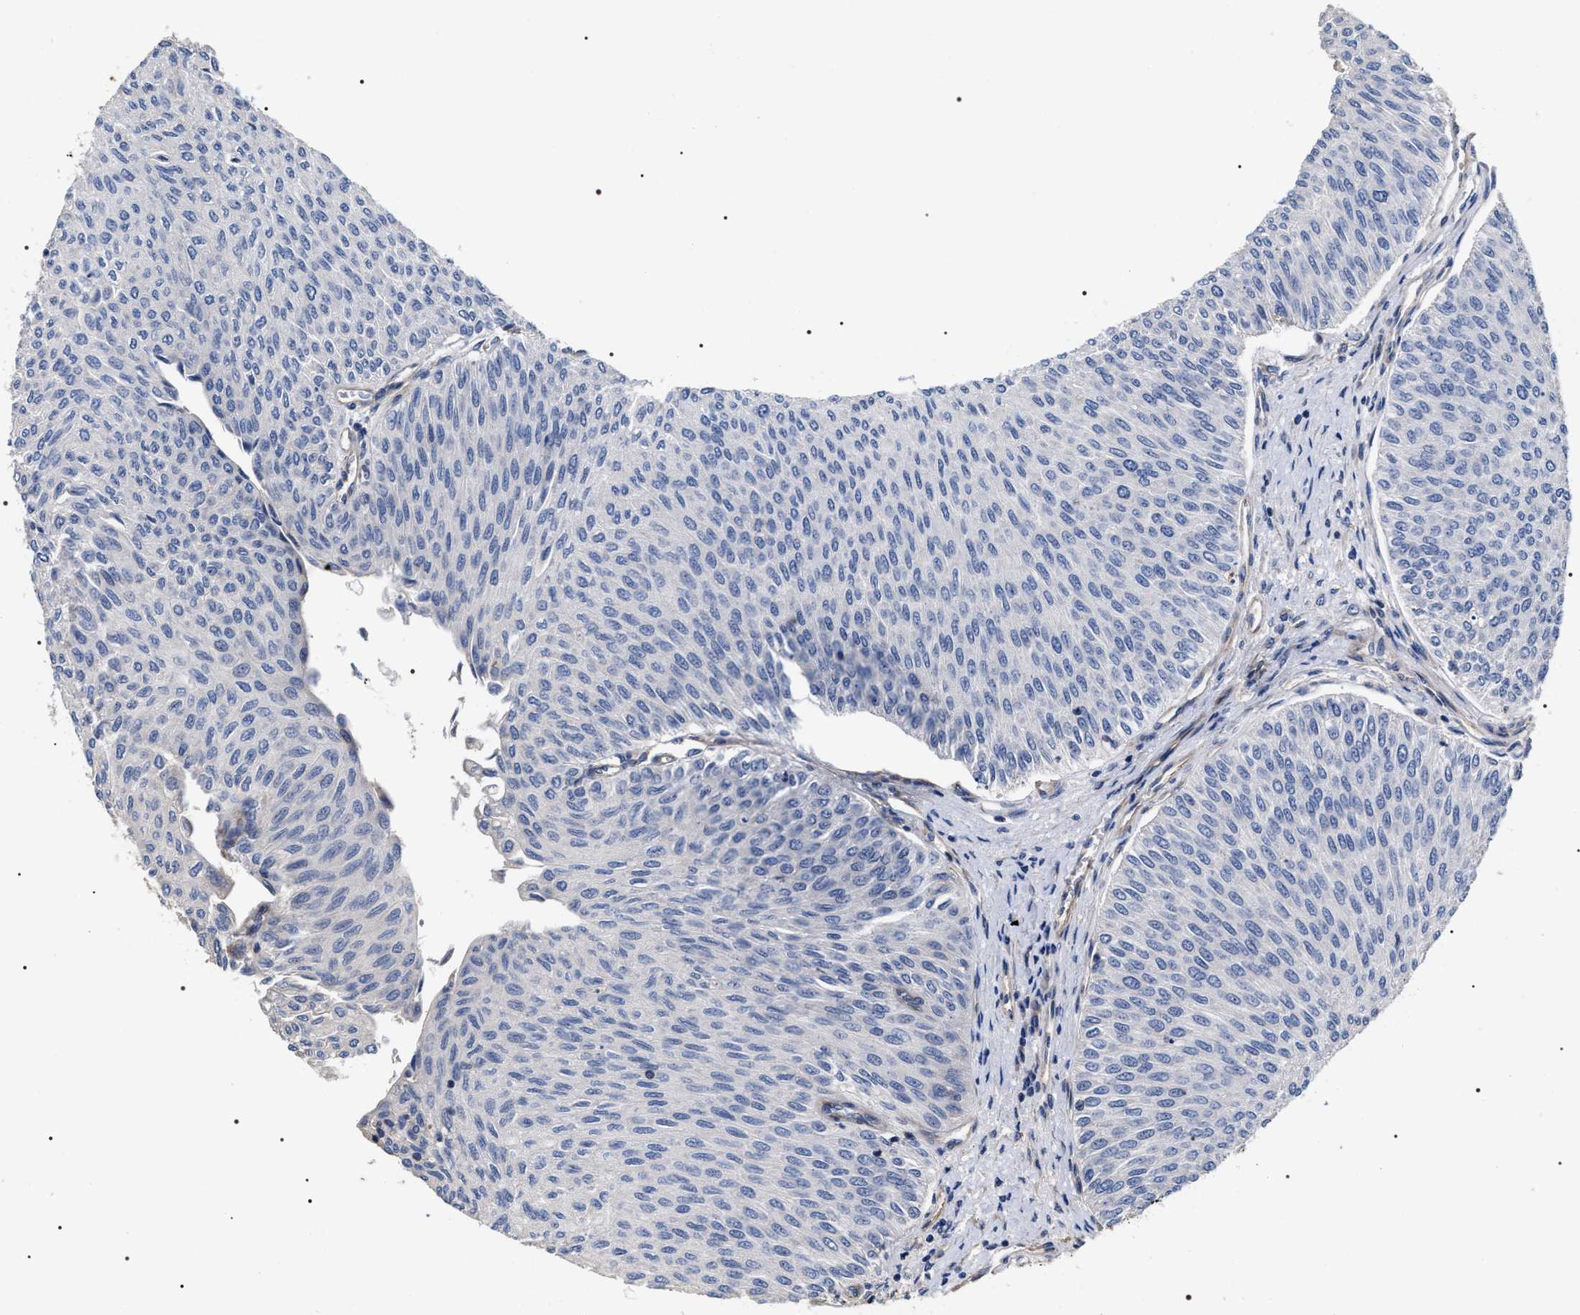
{"staining": {"intensity": "negative", "quantity": "none", "location": "none"}, "tissue": "urothelial cancer", "cell_type": "Tumor cells", "image_type": "cancer", "snomed": [{"axis": "morphology", "description": "Urothelial carcinoma, Low grade"}, {"axis": "topography", "description": "Urinary bladder"}], "caption": "Immunohistochemistry of human low-grade urothelial carcinoma displays no expression in tumor cells.", "gene": "TSPAN33", "patient": {"sex": "male", "age": 78}}